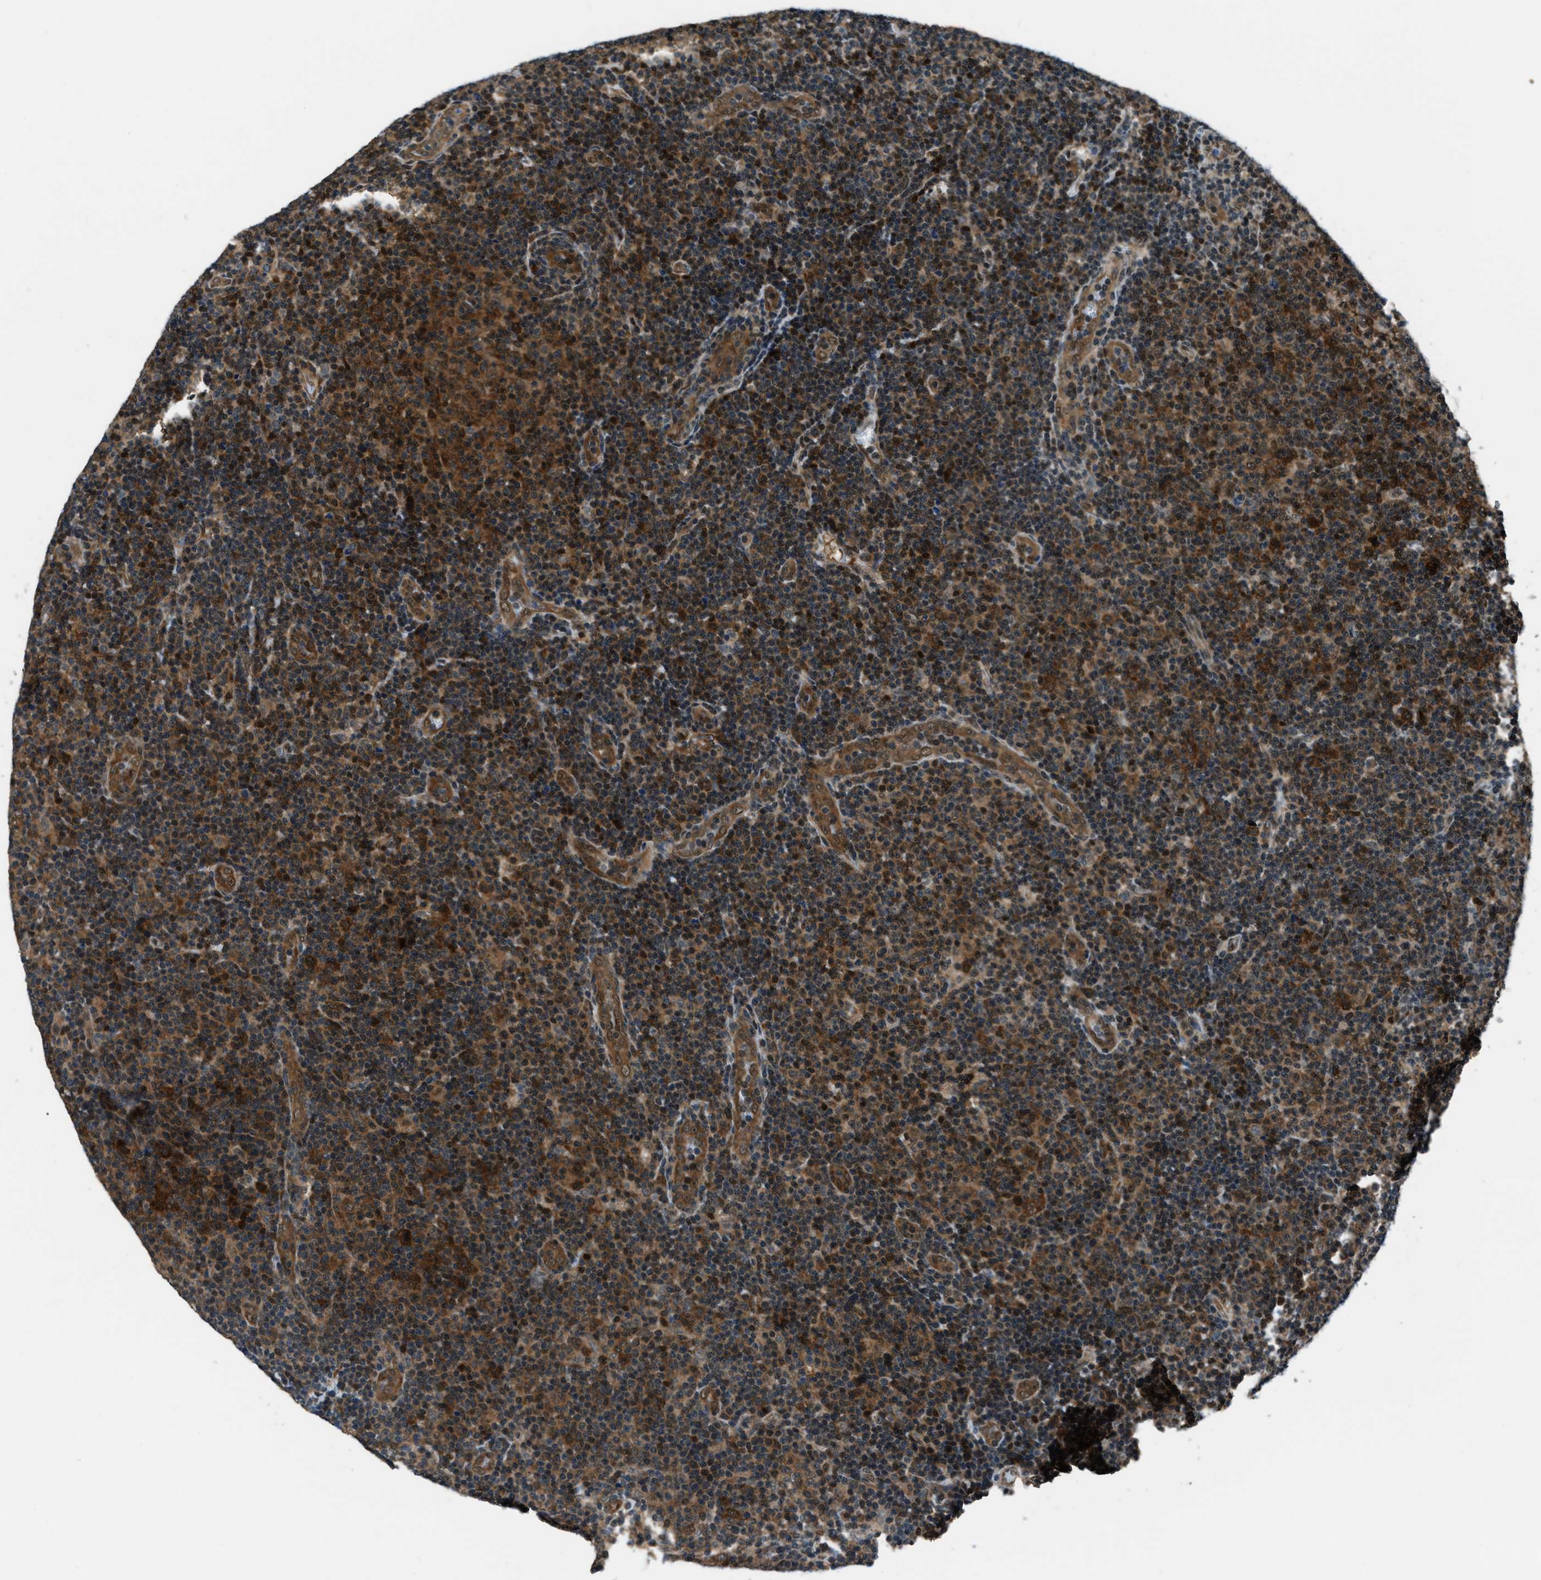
{"staining": {"intensity": "strong", "quantity": "25%-75%", "location": "cytoplasmic/membranous,nuclear"}, "tissue": "lymphoma", "cell_type": "Tumor cells", "image_type": "cancer", "snomed": [{"axis": "morphology", "description": "Malignant lymphoma, non-Hodgkin's type, Low grade"}, {"axis": "topography", "description": "Lymph node"}], "caption": "Human lymphoma stained for a protein (brown) shows strong cytoplasmic/membranous and nuclear positive staining in about 25%-75% of tumor cells.", "gene": "NUDCD3", "patient": {"sex": "male", "age": 83}}